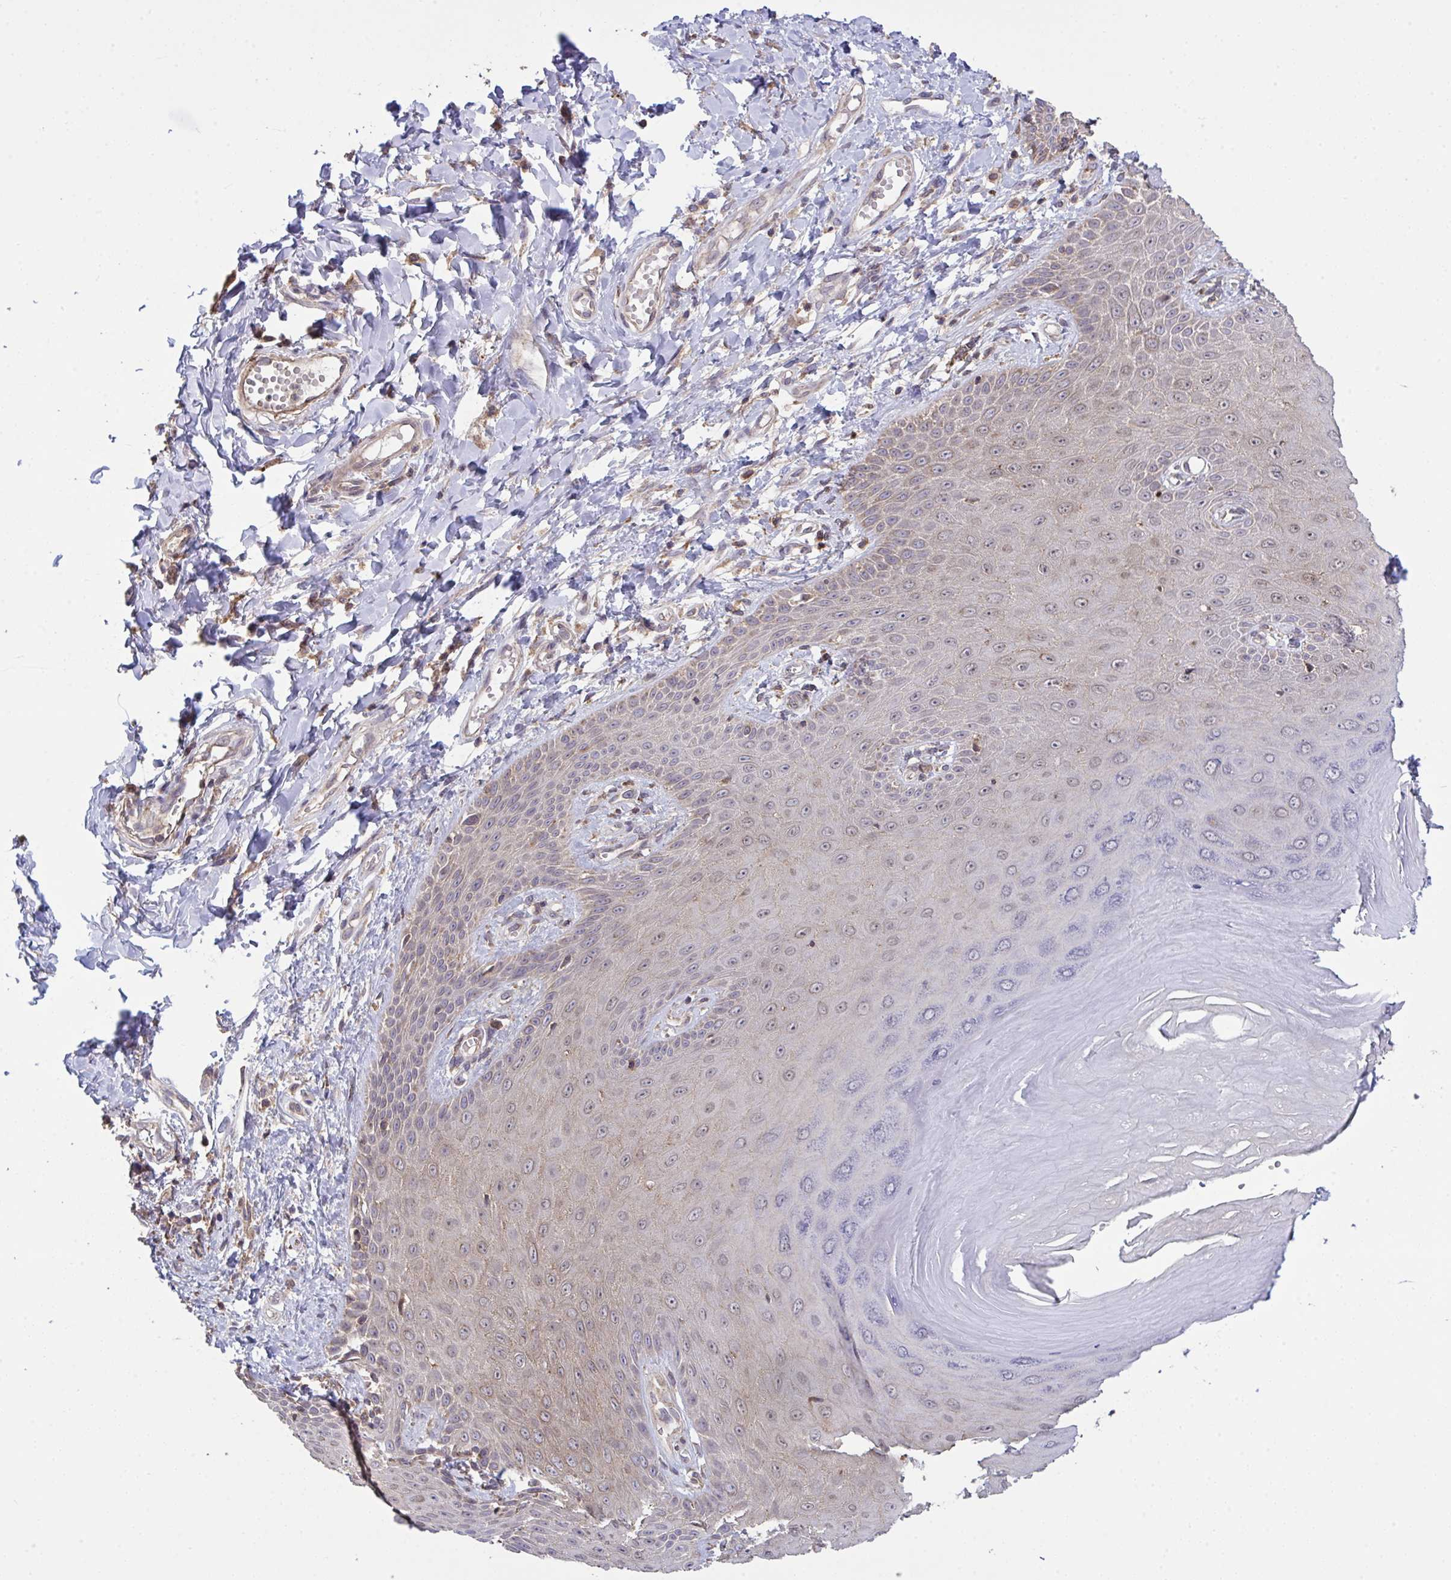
{"staining": {"intensity": "weak", "quantity": "<25%", "location": "cytoplasmic/membranous"}, "tissue": "skin", "cell_type": "Epidermal cells", "image_type": "normal", "snomed": [{"axis": "morphology", "description": "Normal tissue, NOS"}, {"axis": "topography", "description": "Anal"}, {"axis": "topography", "description": "Peripheral nerve tissue"}], "caption": "A high-resolution histopathology image shows immunohistochemistry staining of benign skin, which demonstrates no significant staining in epidermal cells.", "gene": "PPM1H", "patient": {"sex": "male", "age": 78}}